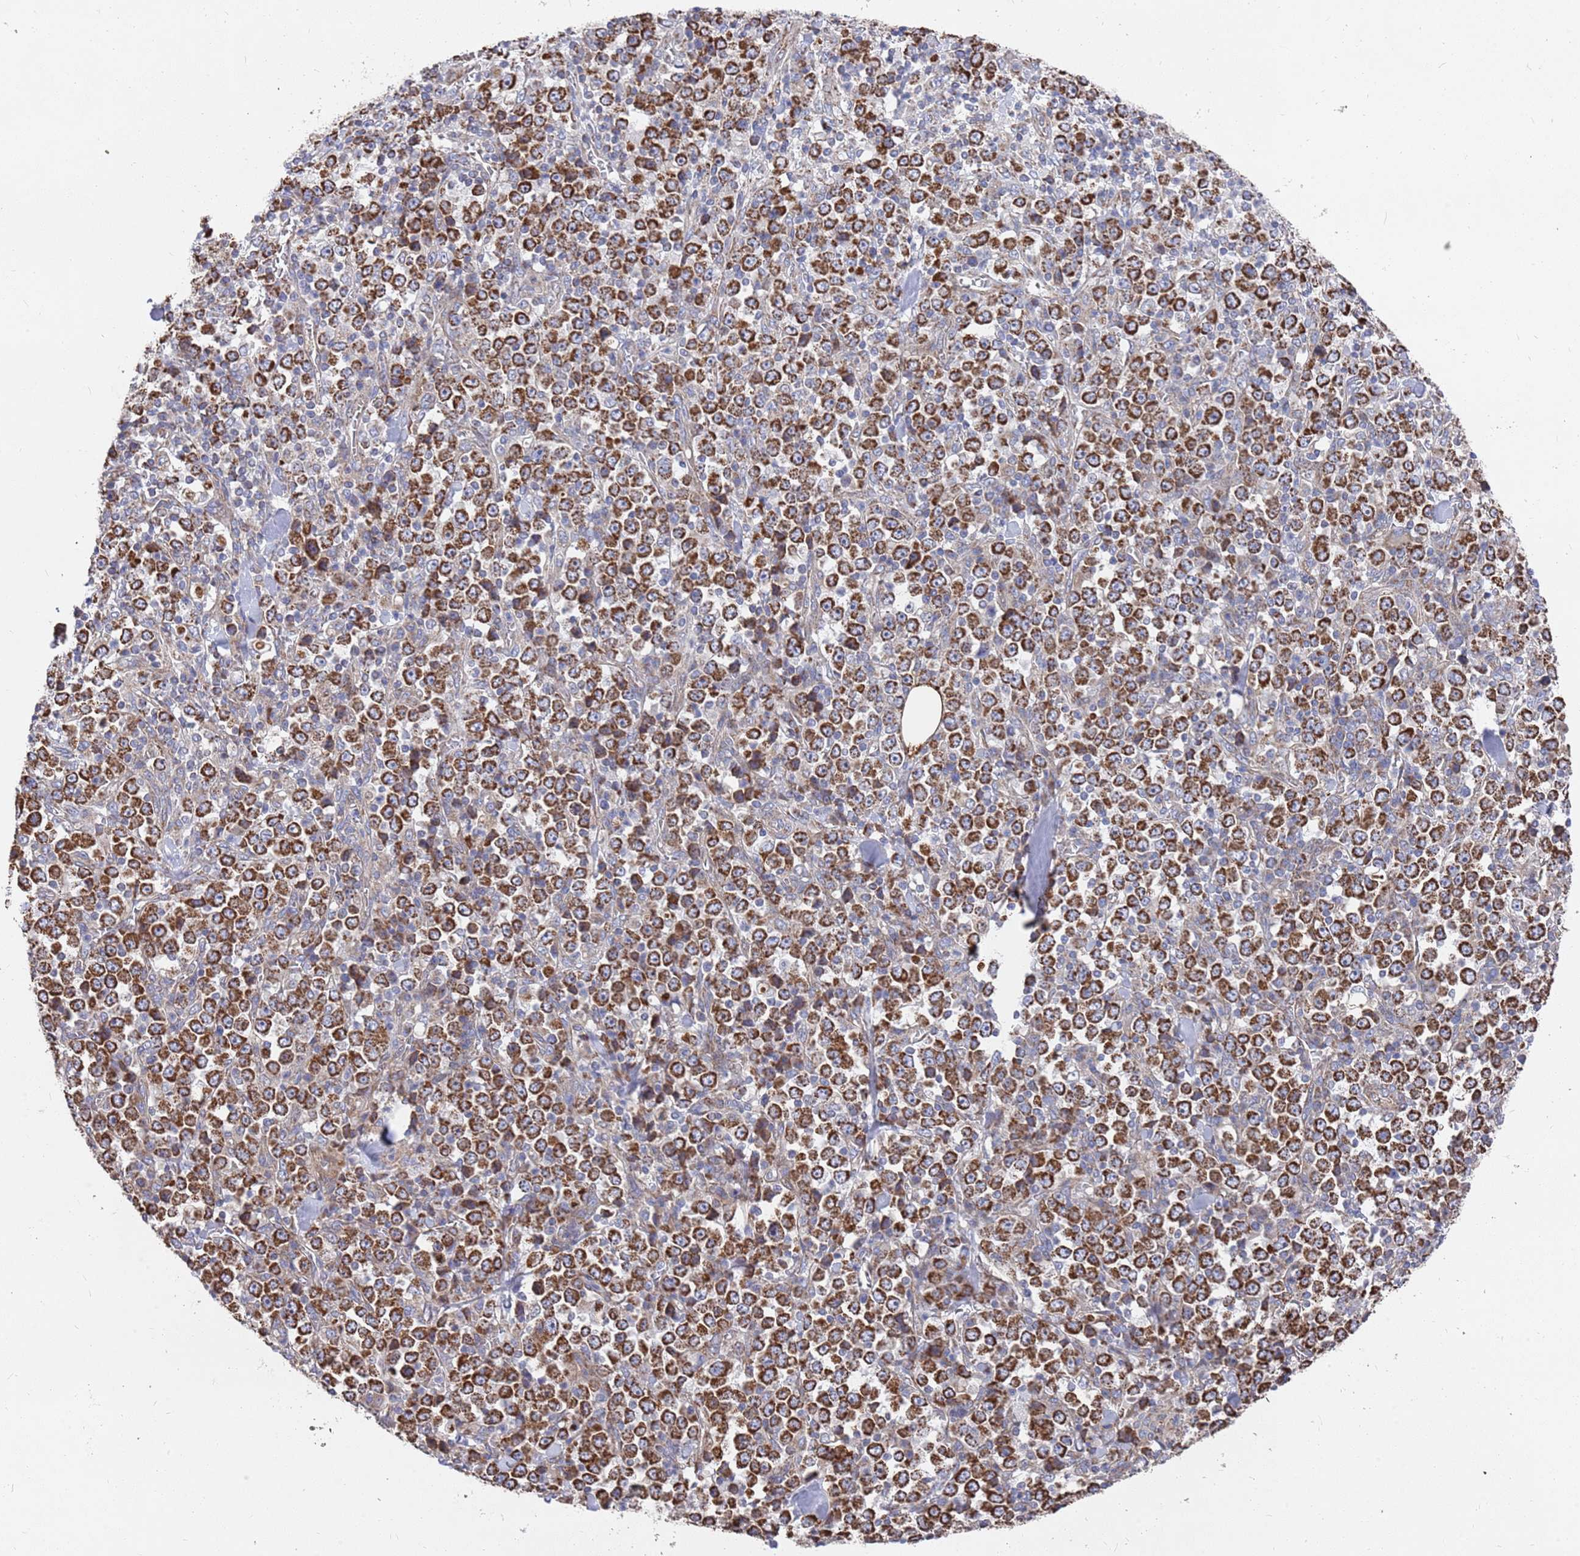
{"staining": {"intensity": "strong", "quantity": ">75%", "location": "cytoplasmic/membranous"}, "tissue": "stomach cancer", "cell_type": "Tumor cells", "image_type": "cancer", "snomed": [{"axis": "morphology", "description": "Normal tissue, NOS"}, {"axis": "morphology", "description": "Adenocarcinoma, NOS"}, {"axis": "topography", "description": "Stomach, upper"}, {"axis": "topography", "description": "Stomach"}], "caption": "Tumor cells display strong cytoplasmic/membranous expression in about >75% of cells in adenocarcinoma (stomach).", "gene": "WDFY3", "patient": {"sex": "male", "age": 59}}